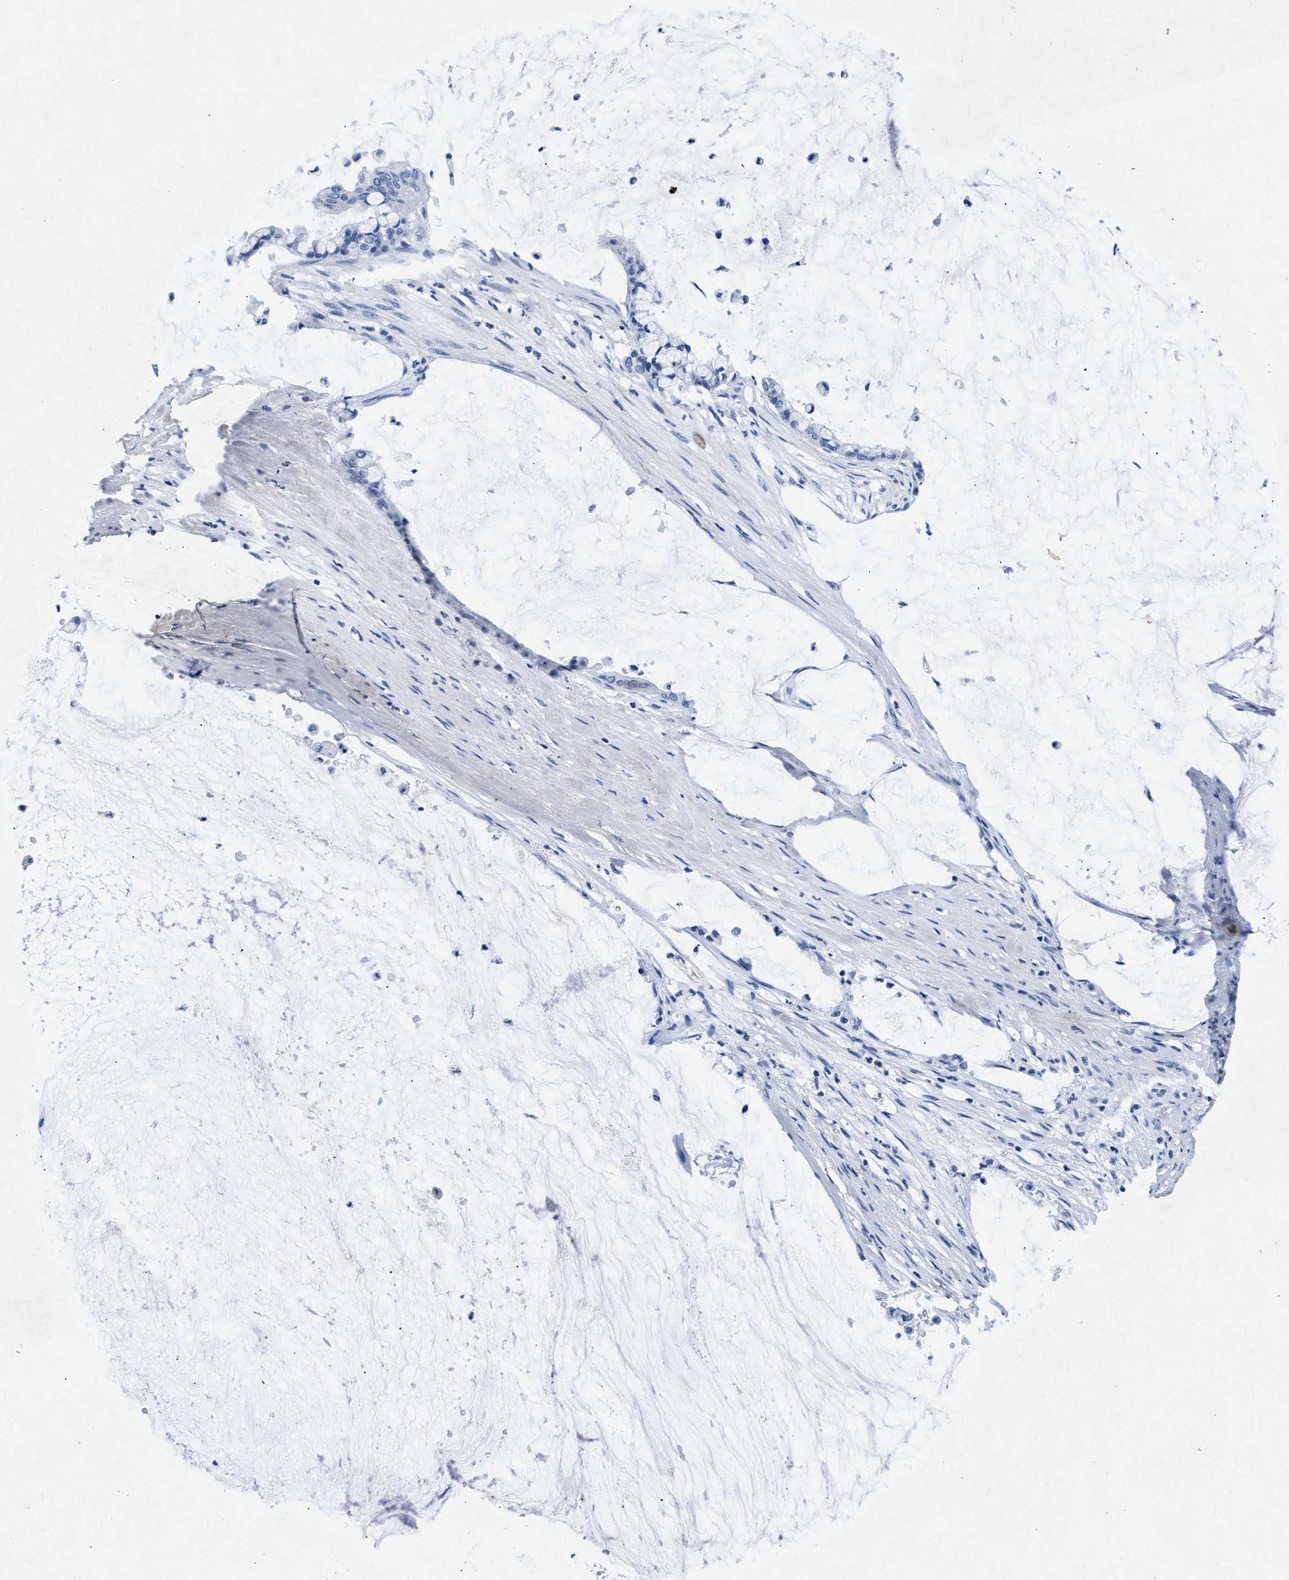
{"staining": {"intensity": "negative", "quantity": "none", "location": "none"}, "tissue": "pancreatic cancer", "cell_type": "Tumor cells", "image_type": "cancer", "snomed": [{"axis": "morphology", "description": "Adenocarcinoma, NOS"}, {"axis": "topography", "description": "Pancreas"}], "caption": "An image of human adenocarcinoma (pancreatic) is negative for staining in tumor cells. Brightfield microscopy of immunohistochemistry (IHC) stained with DAB (brown) and hematoxylin (blue), captured at high magnification.", "gene": "MAP6", "patient": {"sex": "male", "age": 41}}